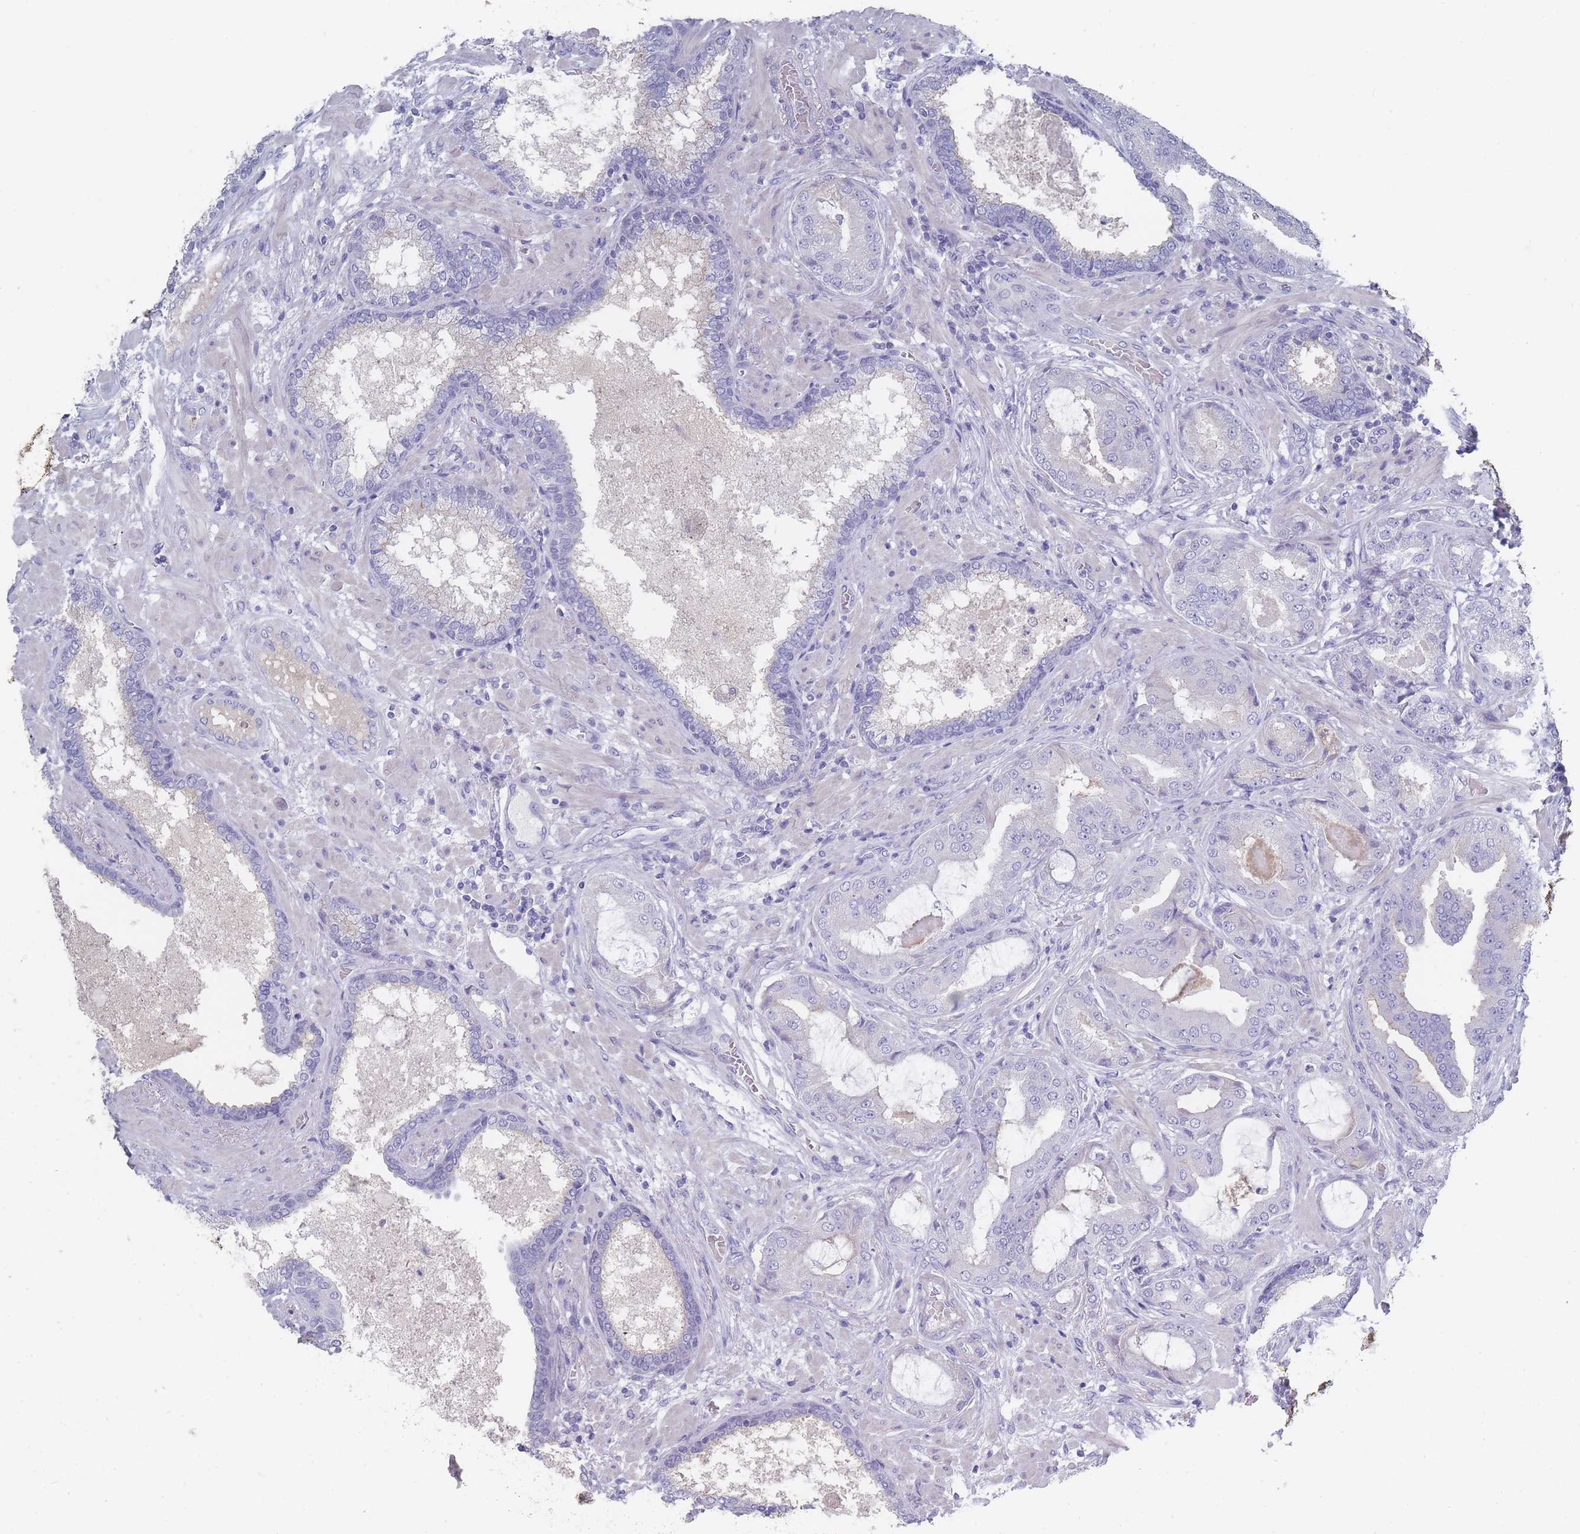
{"staining": {"intensity": "negative", "quantity": "none", "location": "none"}, "tissue": "prostate cancer", "cell_type": "Tumor cells", "image_type": "cancer", "snomed": [{"axis": "morphology", "description": "Adenocarcinoma, High grade"}, {"axis": "topography", "description": "Prostate"}], "caption": "Immunohistochemical staining of prostate cancer (adenocarcinoma (high-grade)) reveals no significant expression in tumor cells.", "gene": "PIGU", "patient": {"sex": "male", "age": 68}}